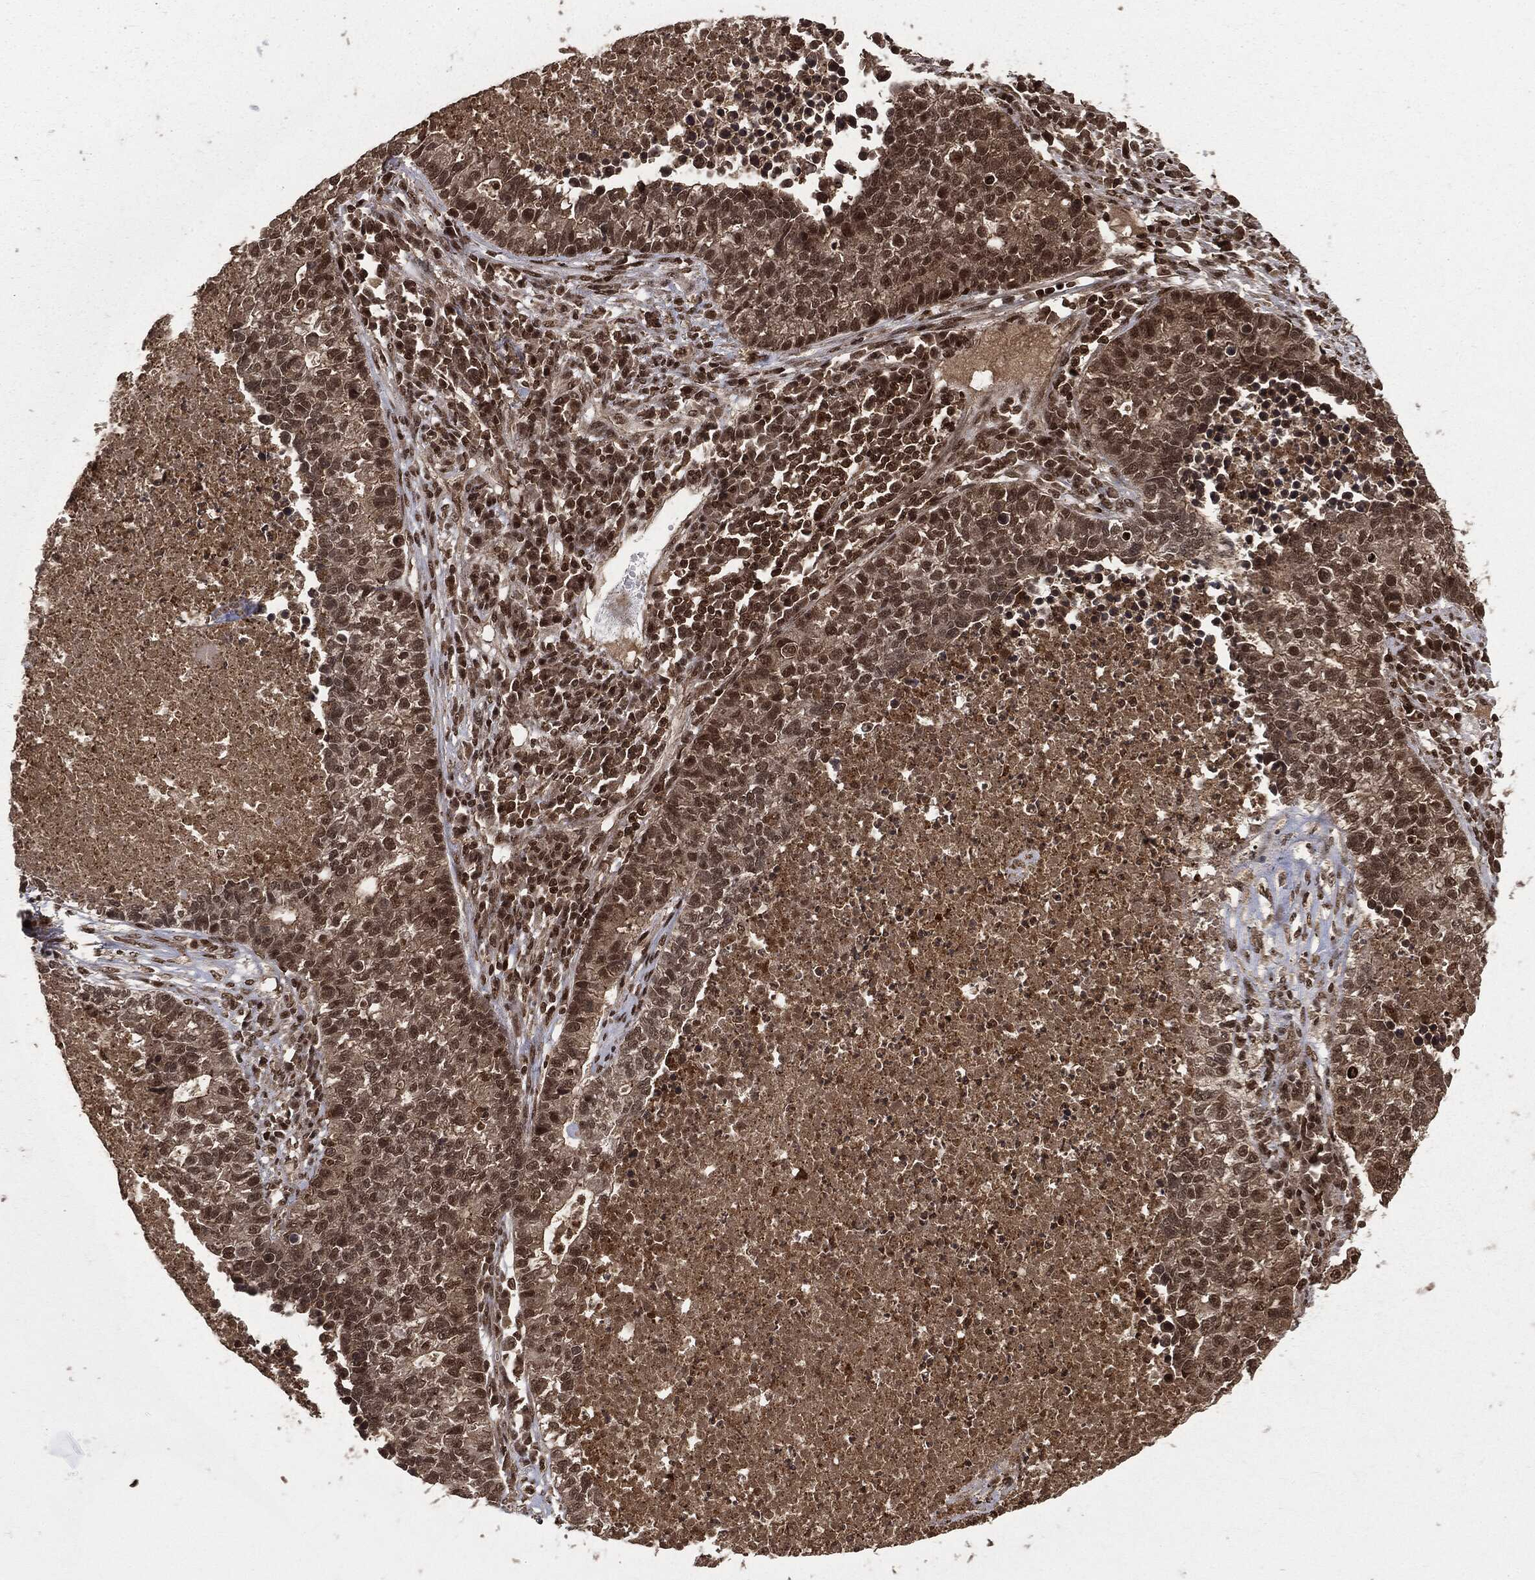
{"staining": {"intensity": "moderate", "quantity": "<25%", "location": "nuclear"}, "tissue": "lung cancer", "cell_type": "Tumor cells", "image_type": "cancer", "snomed": [{"axis": "morphology", "description": "Adenocarcinoma, NOS"}, {"axis": "topography", "description": "Lung"}], "caption": "Adenocarcinoma (lung) stained with a brown dye shows moderate nuclear positive staining in approximately <25% of tumor cells.", "gene": "CTDP1", "patient": {"sex": "male", "age": 57}}